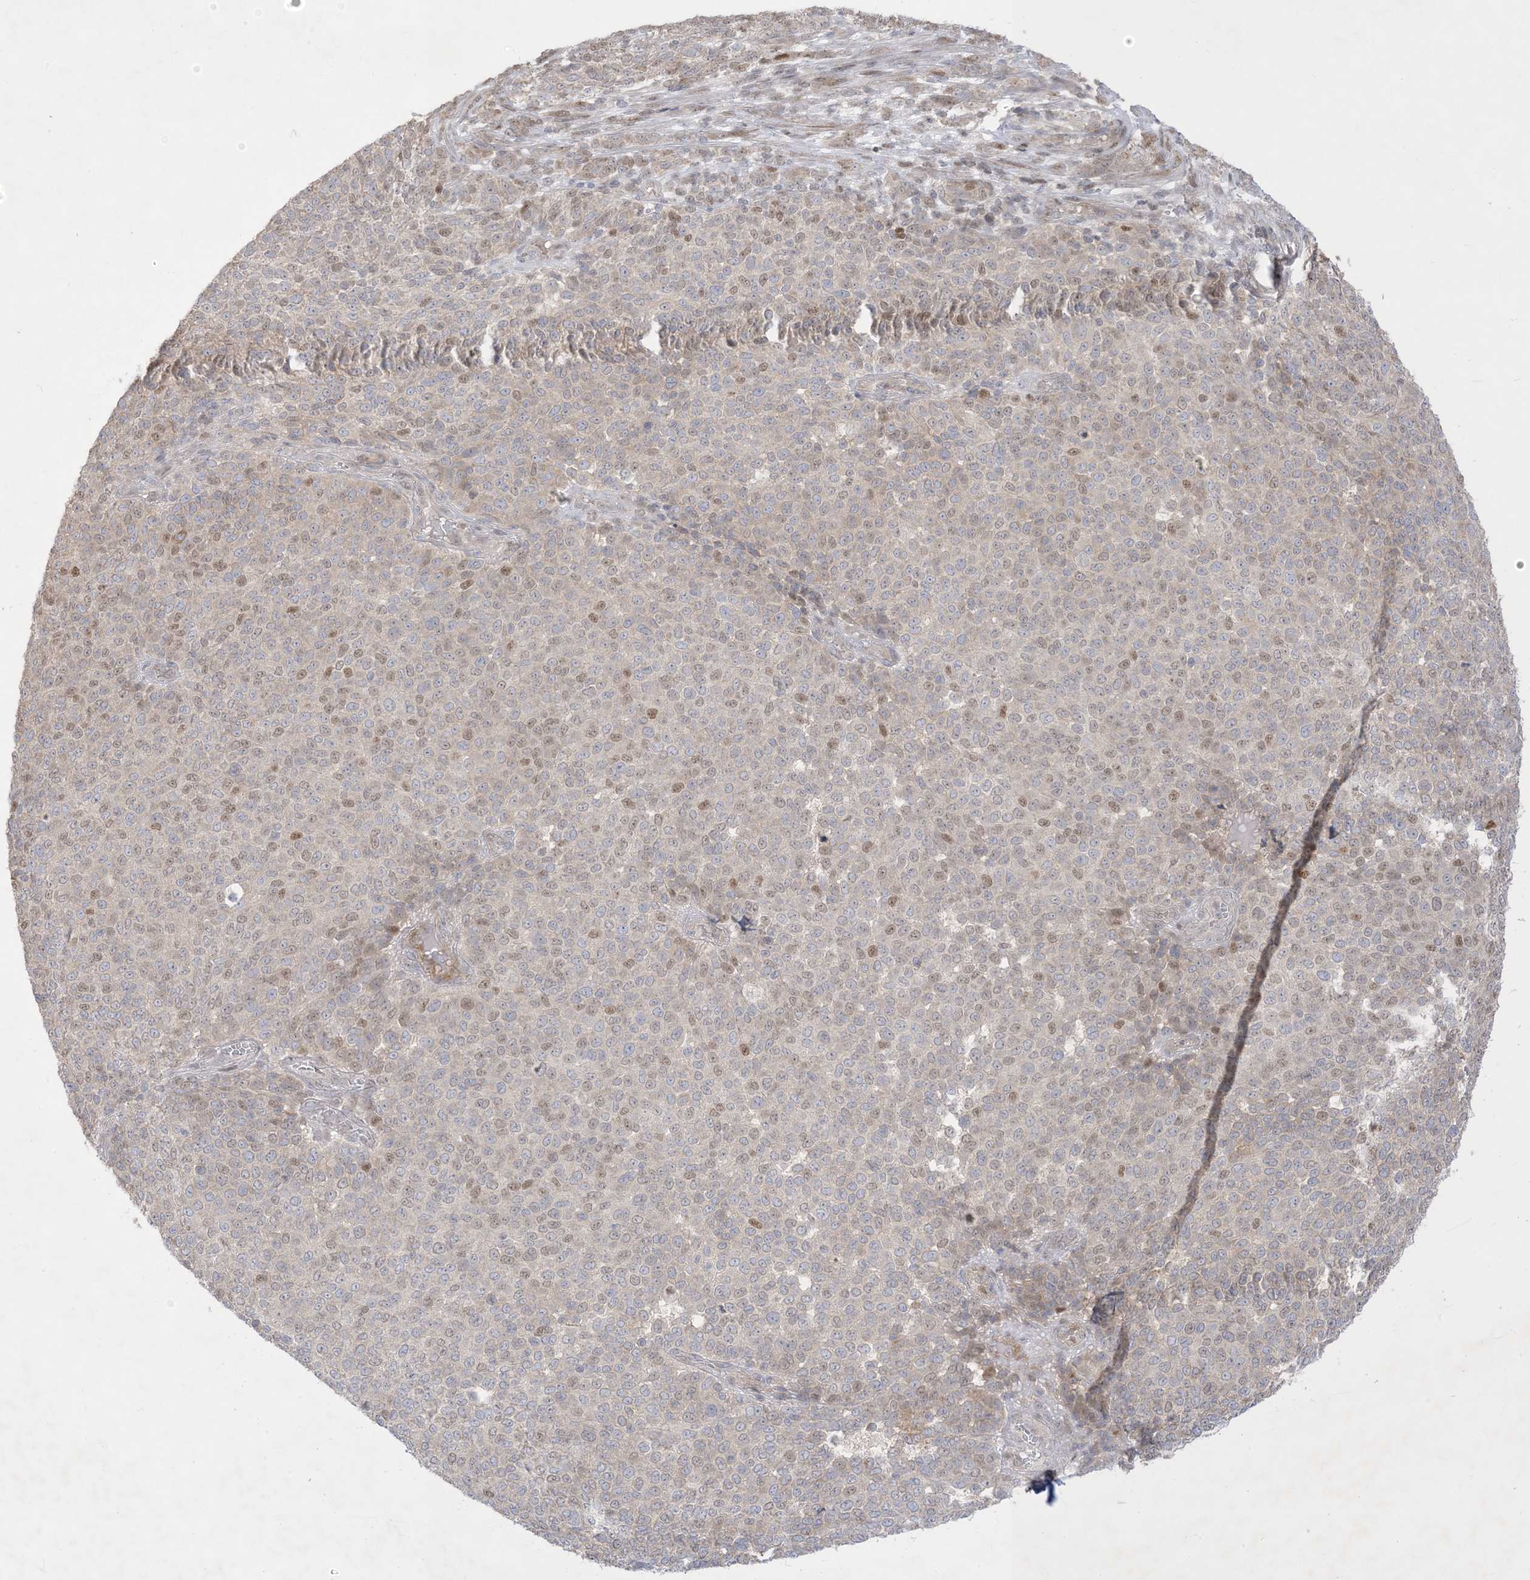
{"staining": {"intensity": "moderate", "quantity": "<25%", "location": "nuclear"}, "tissue": "melanoma", "cell_type": "Tumor cells", "image_type": "cancer", "snomed": [{"axis": "morphology", "description": "Malignant melanoma, NOS"}, {"axis": "topography", "description": "Skin"}], "caption": "Melanoma stained for a protein displays moderate nuclear positivity in tumor cells.", "gene": "BHLHE40", "patient": {"sex": "male", "age": 49}}